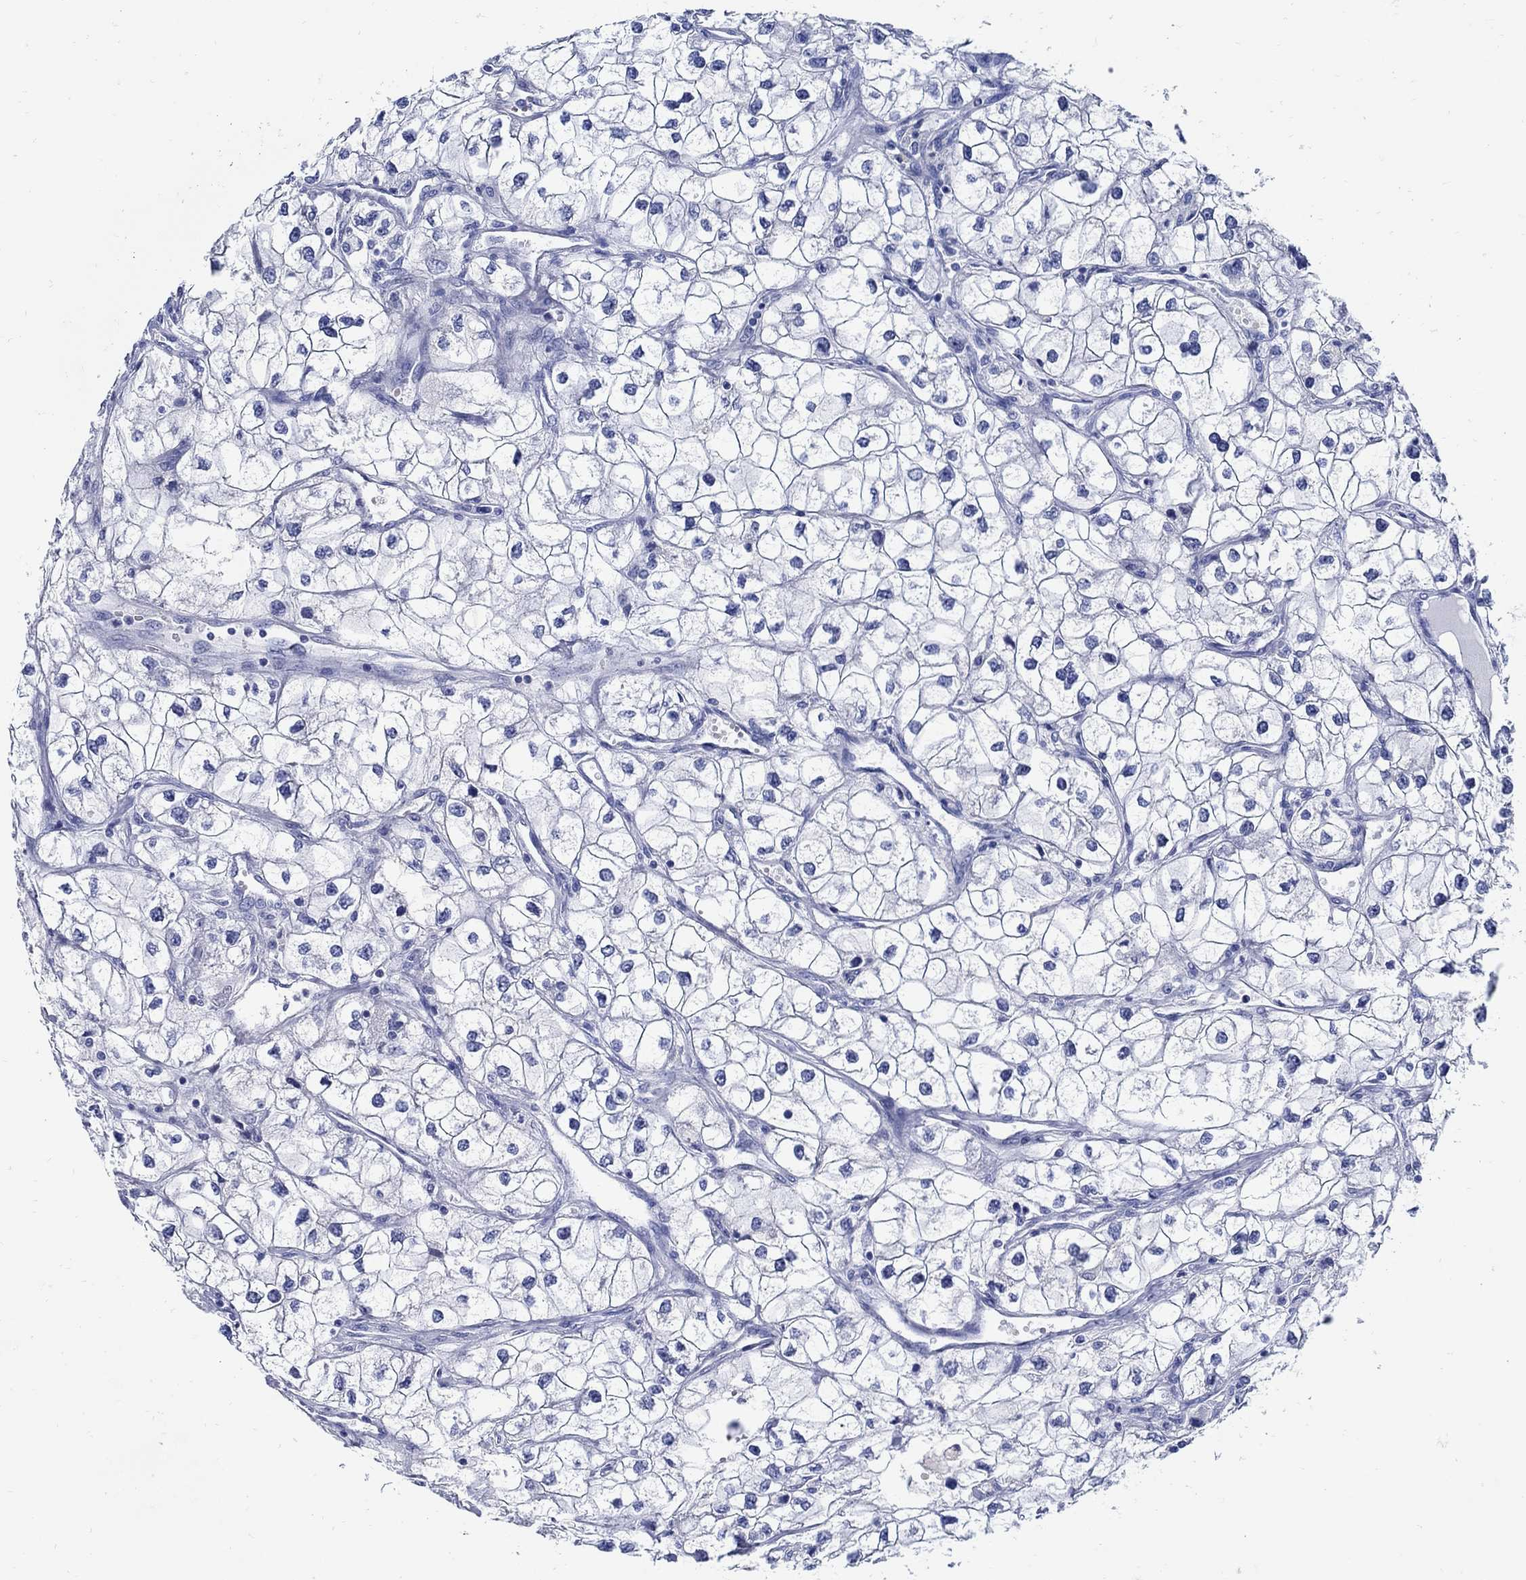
{"staining": {"intensity": "negative", "quantity": "none", "location": "none"}, "tissue": "renal cancer", "cell_type": "Tumor cells", "image_type": "cancer", "snomed": [{"axis": "morphology", "description": "Adenocarcinoma, NOS"}, {"axis": "topography", "description": "Kidney"}], "caption": "DAB immunohistochemical staining of human renal cancer (adenocarcinoma) reveals no significant staining in tumor cells.", "gene": "PAX9", "patient": {"sex": "male", "age": 59}}